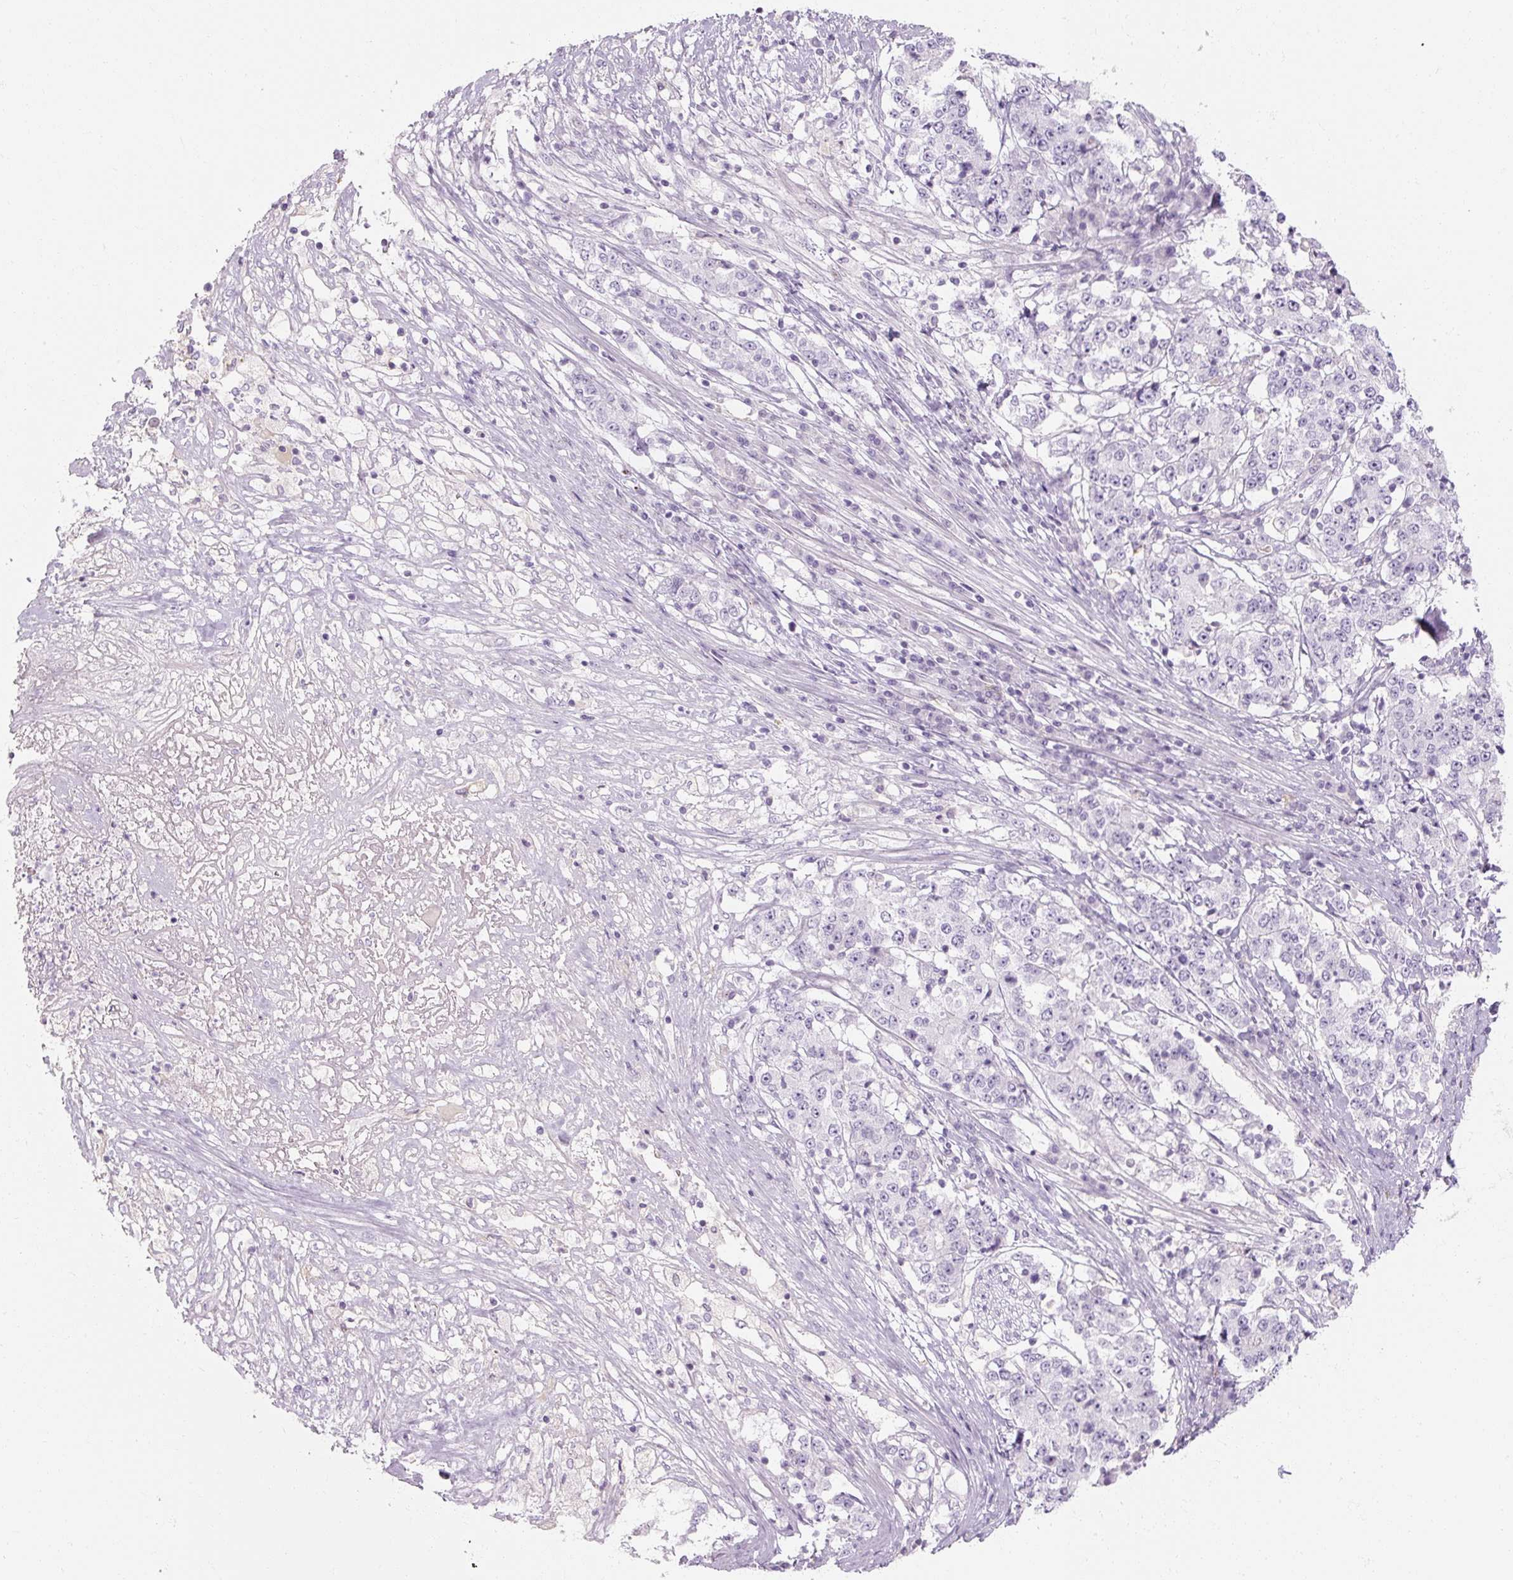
{"staining": {"intensity": "negative", "quantity": "none", "location": "none"}, "tissue": "stomach cancer", "cell_type": "Tumor cells", "image_type": "cancer", "snomed": [{"axis": "morphology", "description": "Adenocarcinoma, NOS"}, {"axis": "topography", "description": "Stomach"}], "caption": "This is a micrograph of IHC staining of stomach cancer, which shows no staining in tumor cells.", "gene": "NFE2L3", "patient": {"sex": "male", "age": 59}}